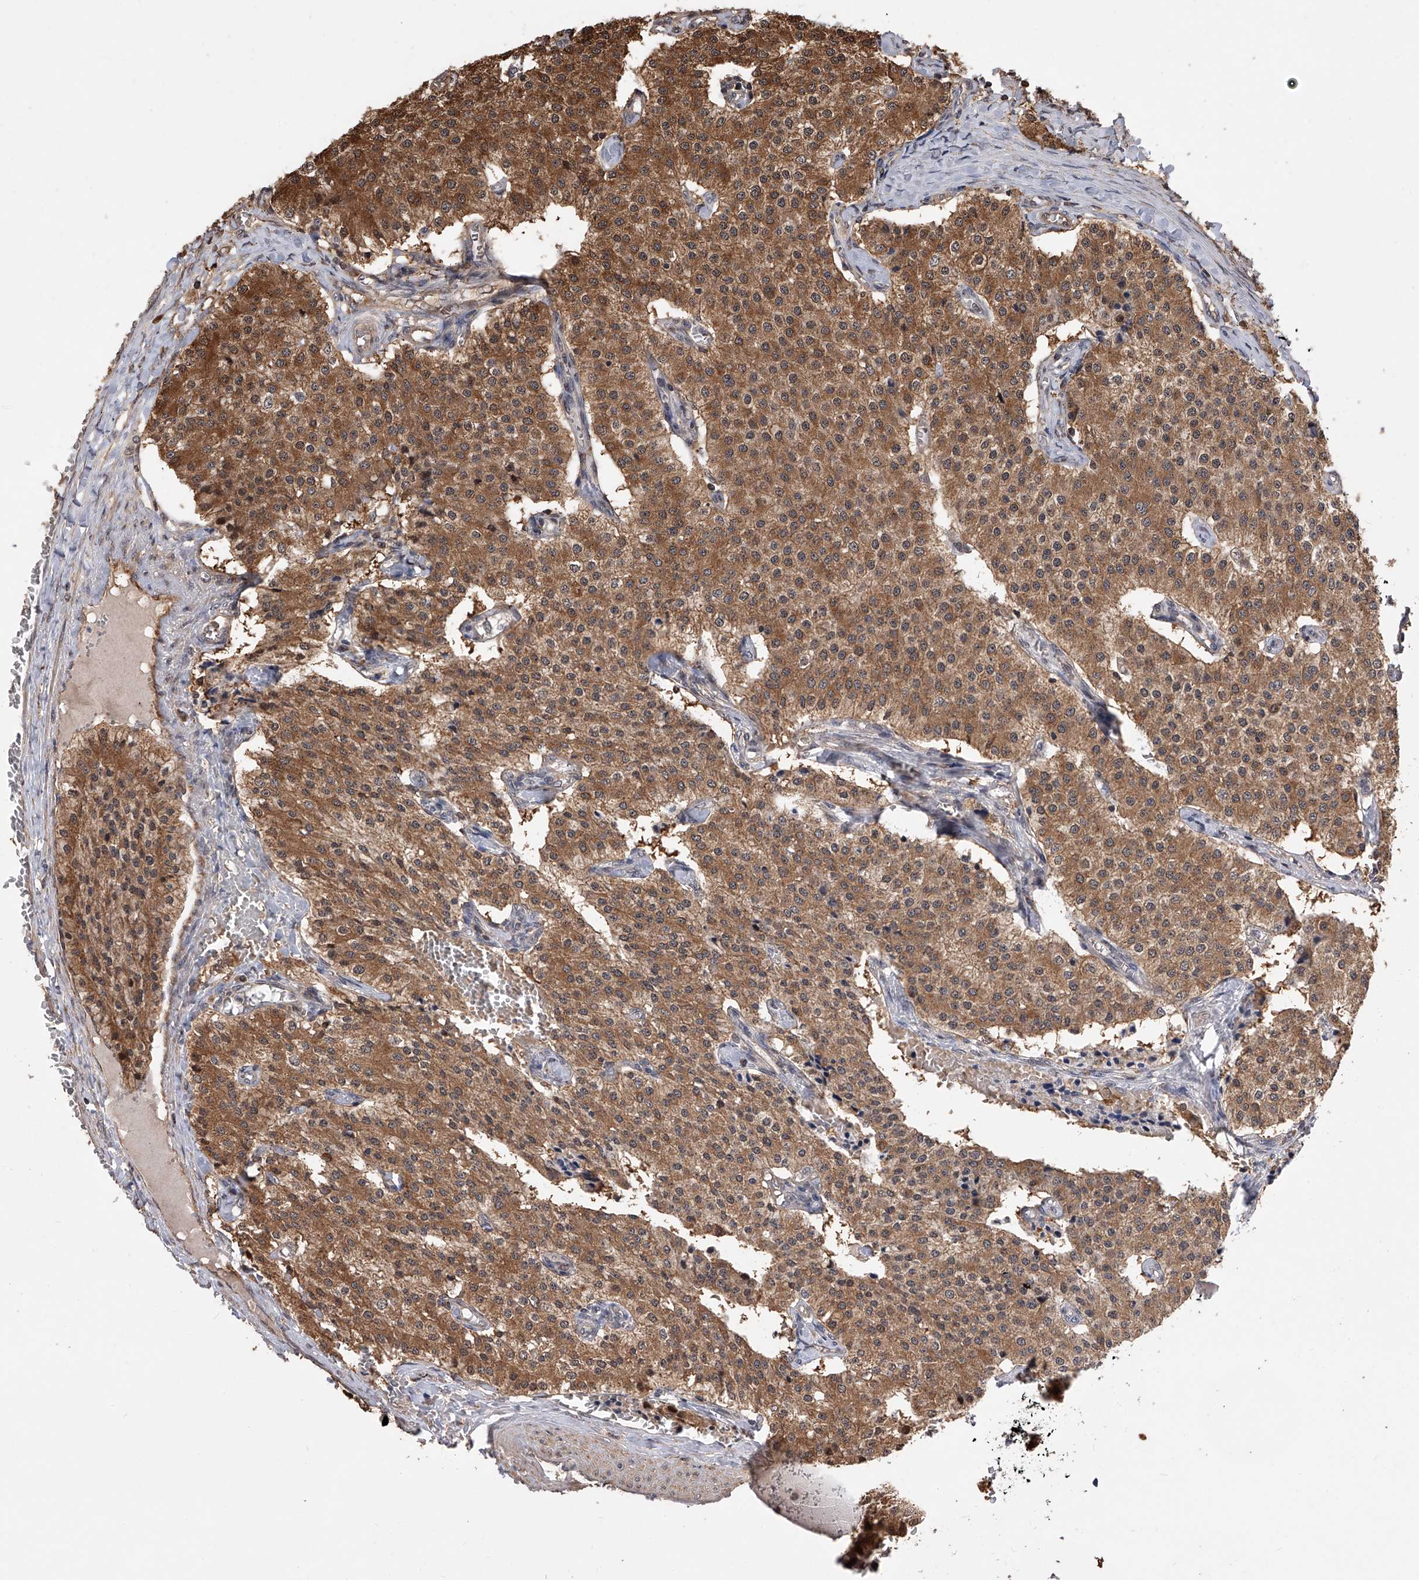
{"staining": {"intensity": "moderate", "quantity": ">75%", "location": "cytoplasmic/membranous"}, "tissue": "carcinoid", "cell_type": "Tumor cells", "image_type": "cancer", "snomed": [{"axis": "morphology", "description": "Carcinoid, malignant, NOS"}, {"axis": "topography", "description": "Colon"}], "caption": "A high-resolution image shows immunohistochemistry staining of malignant carcinoid, which reveals moderate cytoplasmic/membranous positivity in about >75% of tumor cells.", "gene": "GMDS", "patient": {"sex": "female", "age": 52}}